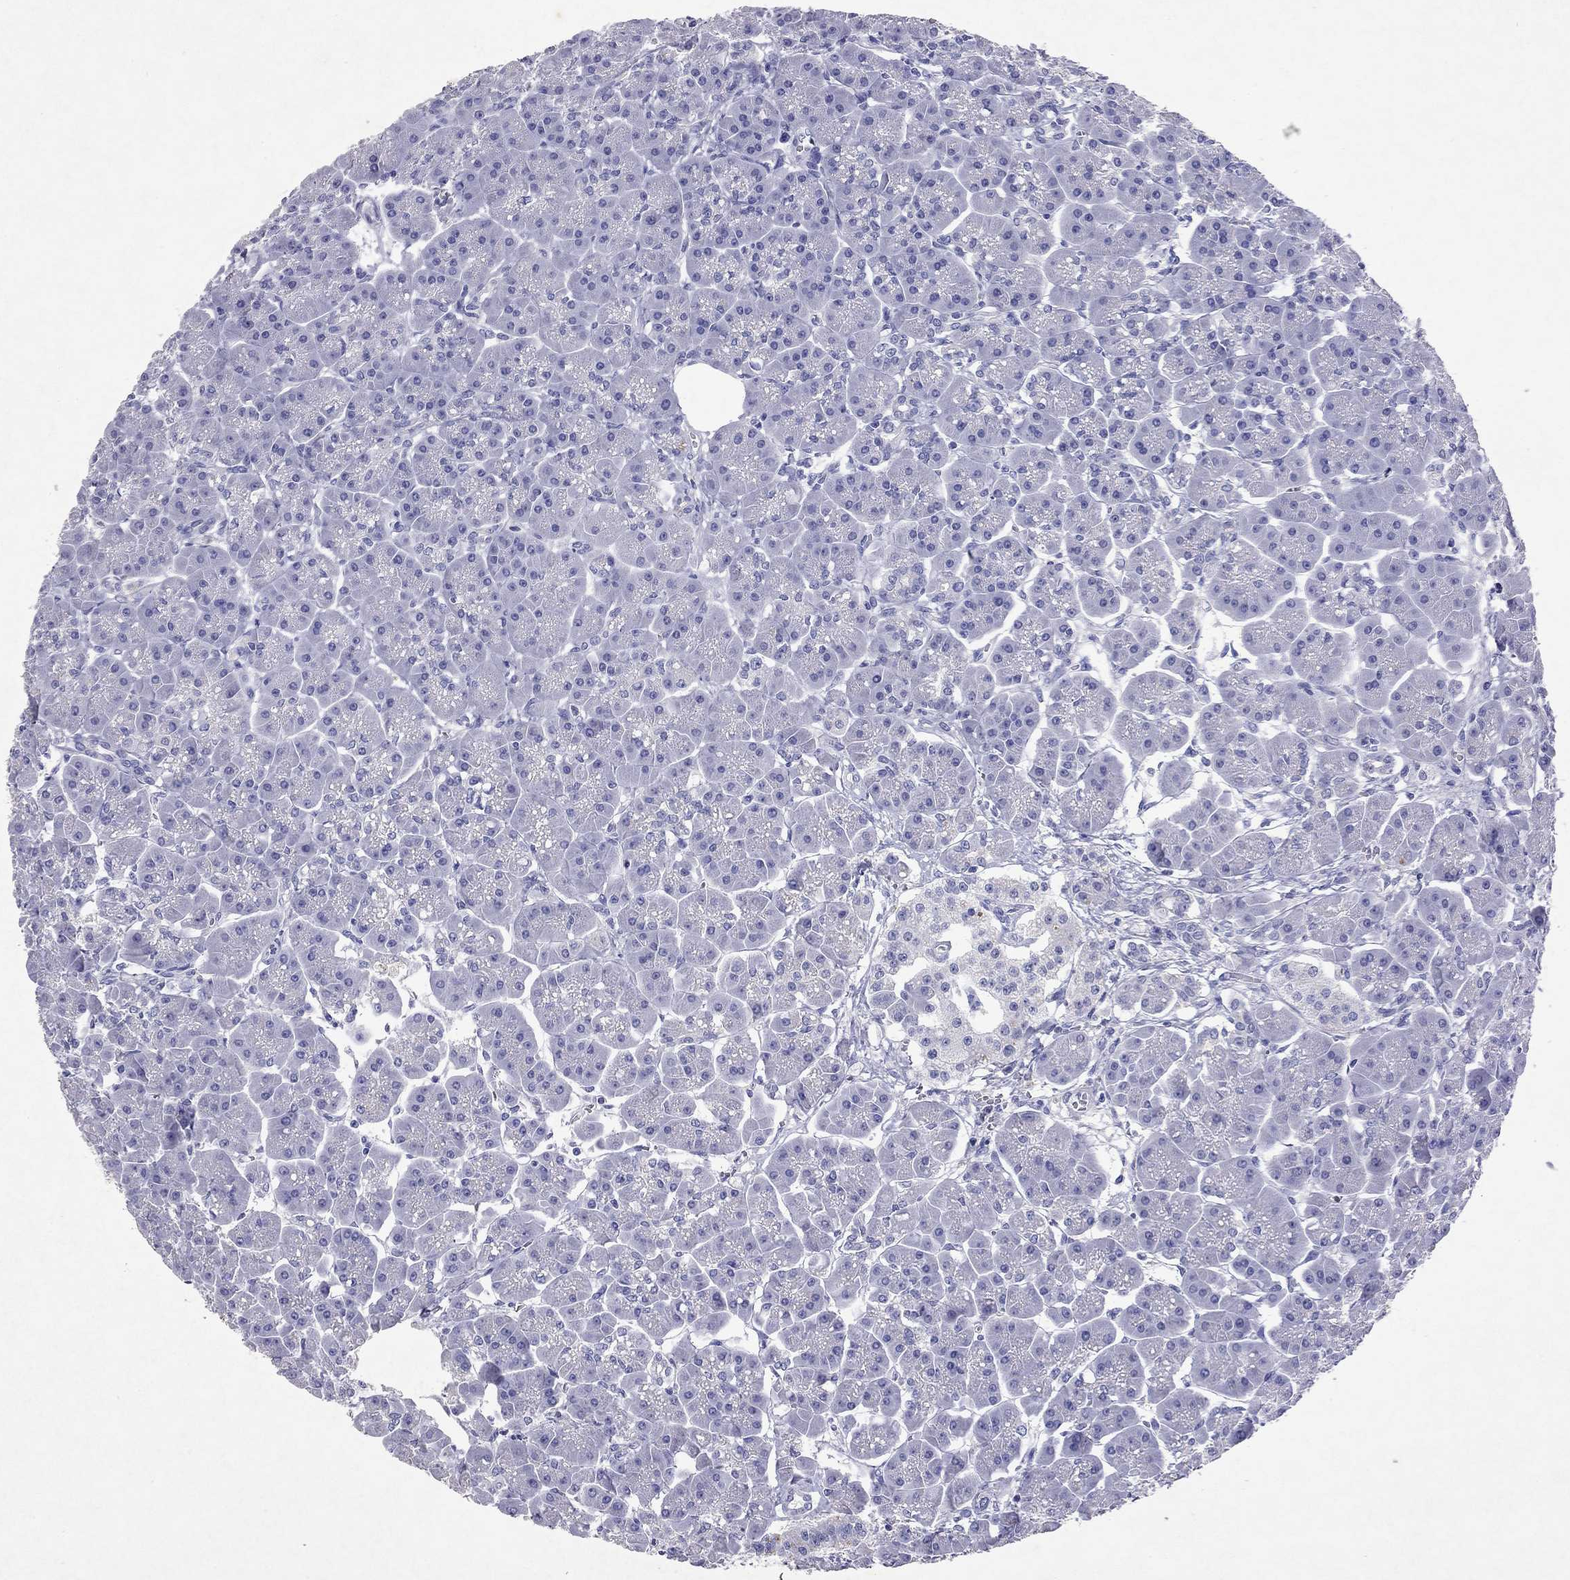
{"staining": {"intensity": "negative", "quantity": "none", "location": "none"}, "tissue": "pancreas", "cell_type": "Exocrine glandular cells", "image_type": "normal", "snomed": [{"axis": "morphology", "description": "Normal tissue, NOS"}, {"axis": "topography", "description": "Pancreas"}], "caption": "Micrograph shows no protein positivity in exocrine glandular cells of unremarkable pancreas. Nuclei are stained in blue.", "gene": "ARMC12", "patient": {"sex": "male", "age": 70}}